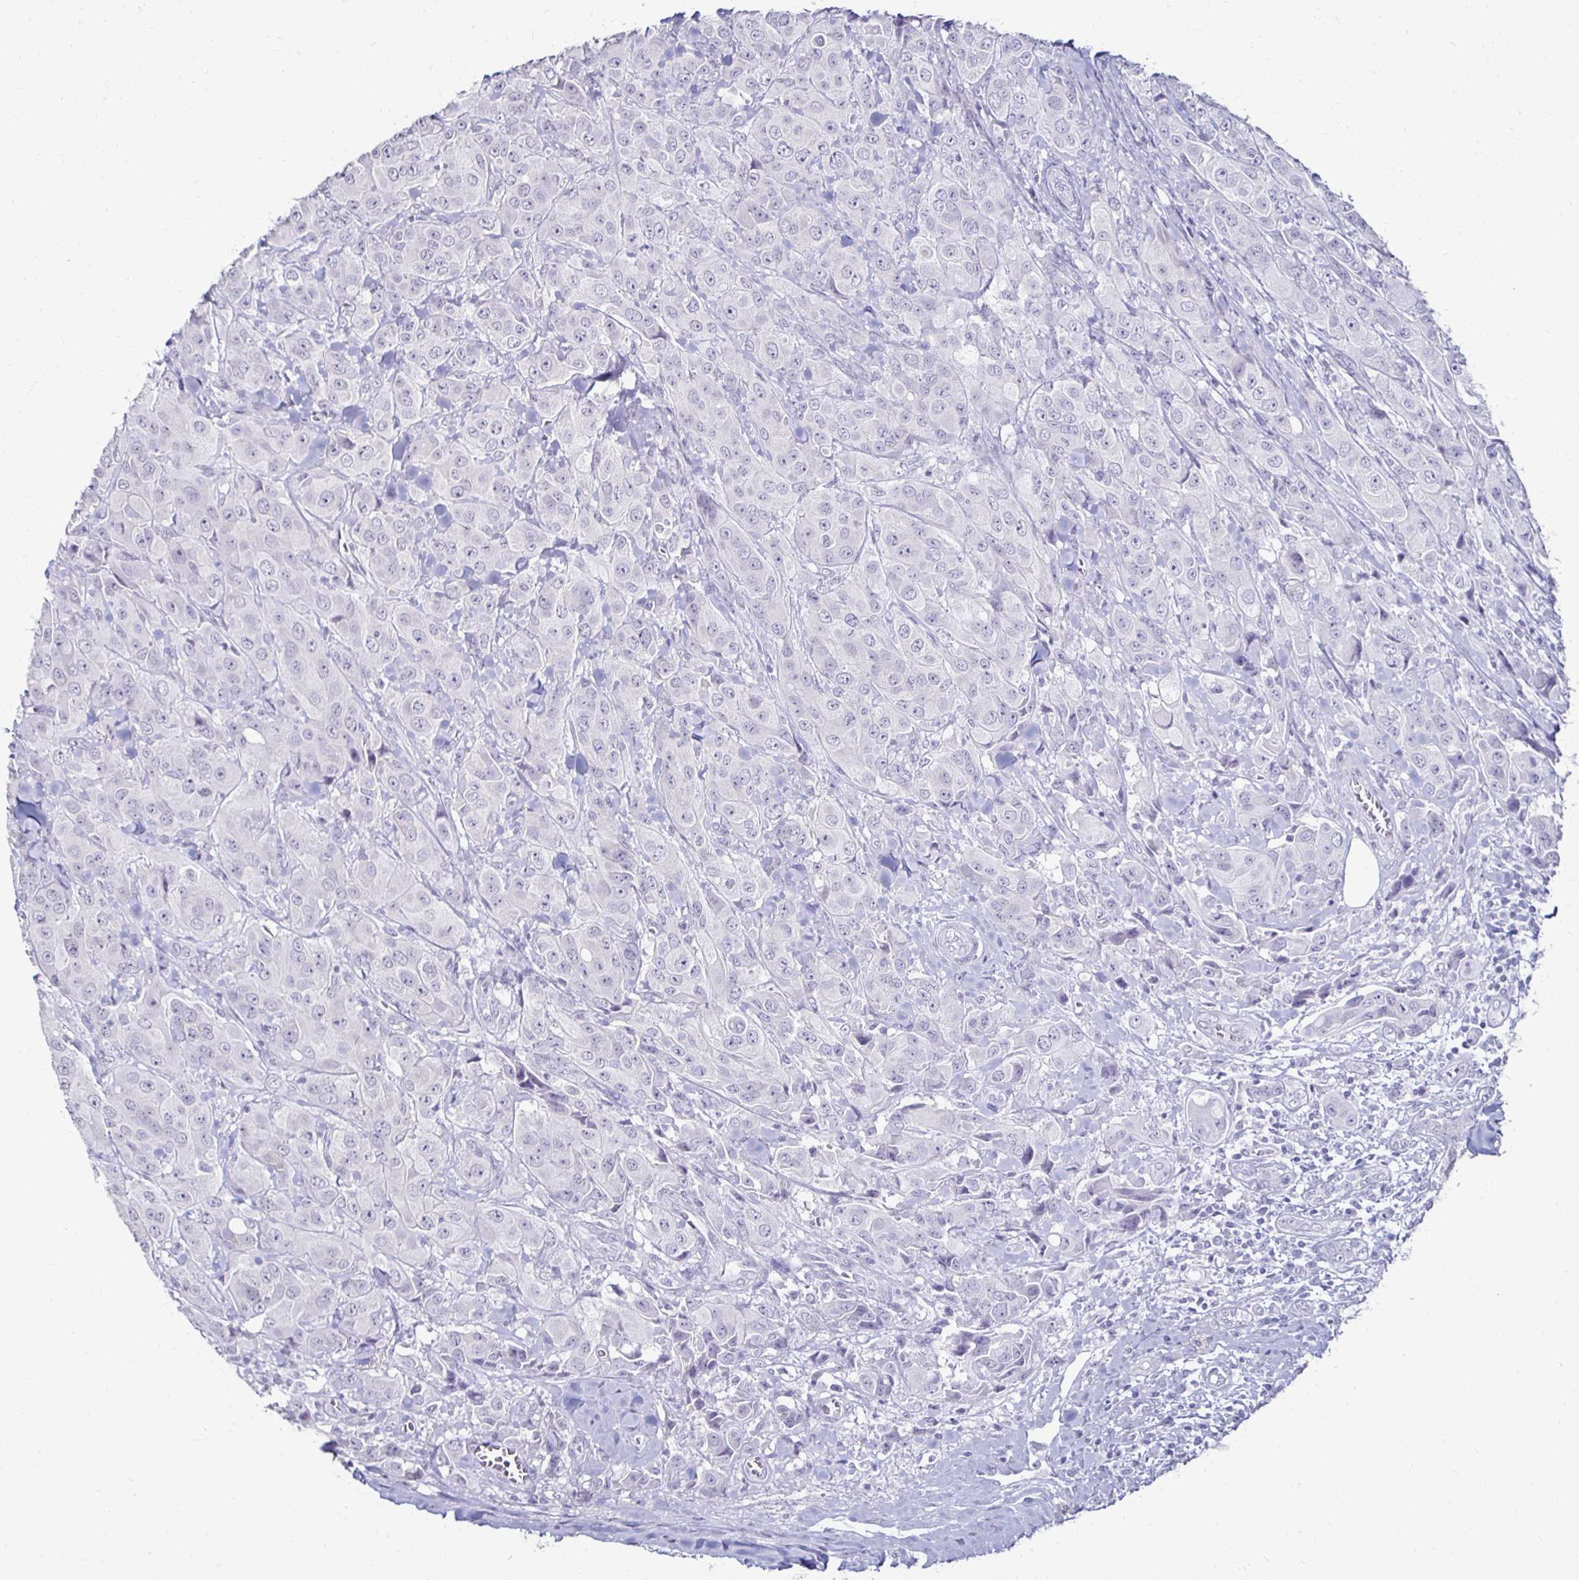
{"staining": {"intensity": "negative", "quantity": "none", "location": "none"}, "tissue": "breast cancer", "cell_type": "Tumor cells", "image_type": "cancer", "snomed": [{"axis": "morphology", "description": "Normal tissue, NOS"}, {"axis": "morphology", "description": "Duct carcinoma"}, {"axis": "topography", "description": "Breast"}], "caption": "A photomicrograph of invasive ductal carcinoma (breast) stained for a protein shows no brown staining in tumor cells.", "gene": "TOMM34", "patient": {"sex": "female", "age": 43}}